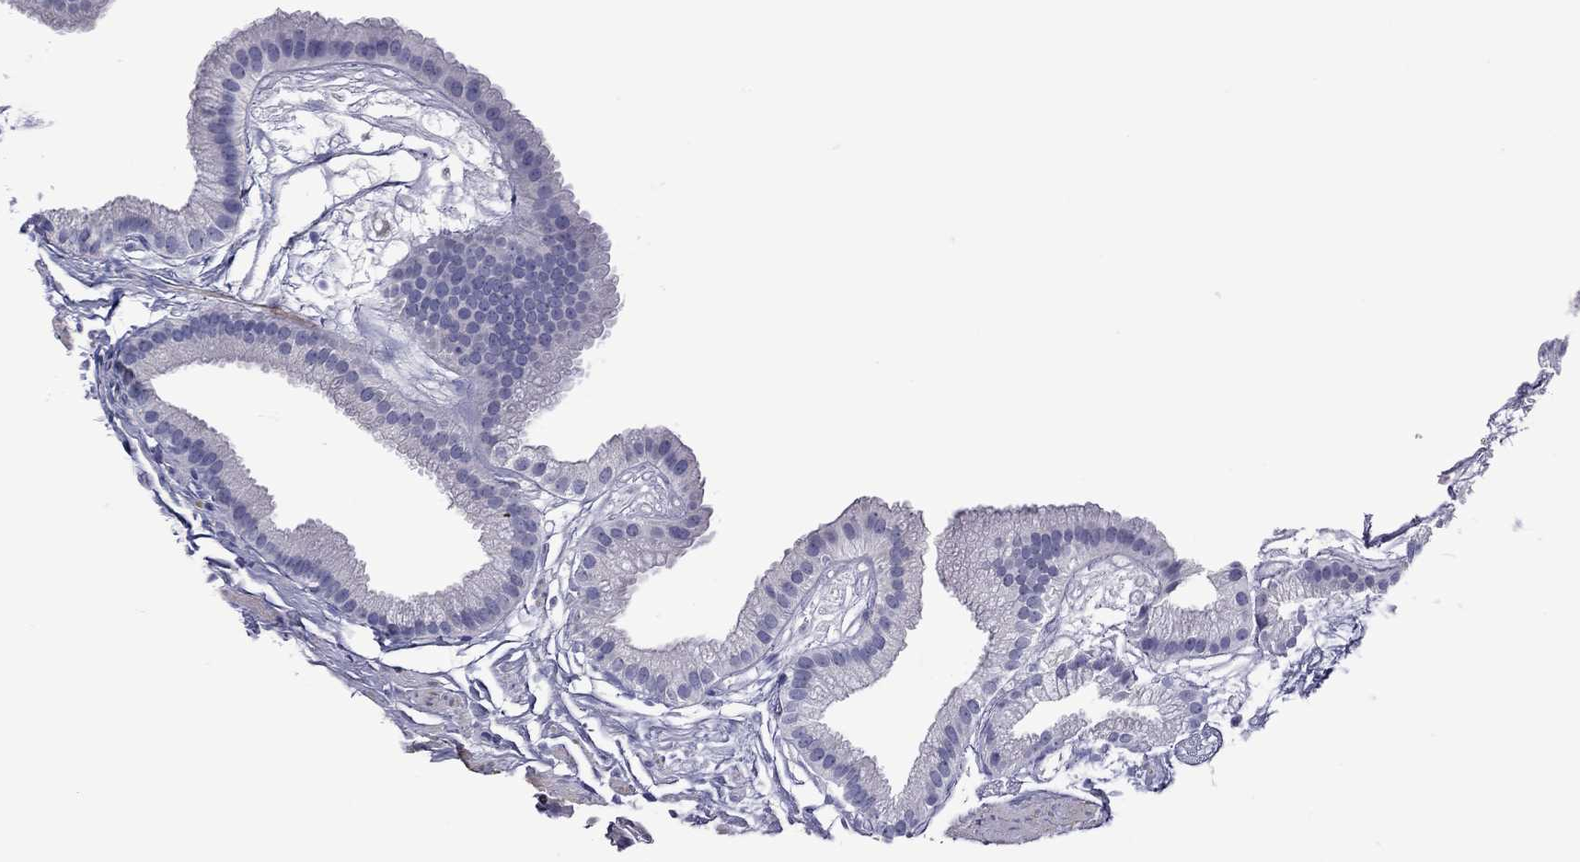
{"staining": {"intensity": "negative", "quantity": "none", "location": "none"}, "tissue": "gallbladder", "cell_type": "Glandular cells", "image_type": "normal", "snomed": [{"axis": "morphology", "description": "Normal tissue, NOS"}, {"axis": "topography", "description": "Gallbladder"}], "caption": "Protein analysis of benign gallbladder demonstrates no significant expression in glandular cells.", "gene": "EPPIN", "patient": {"sex": "female", "age": 45}}